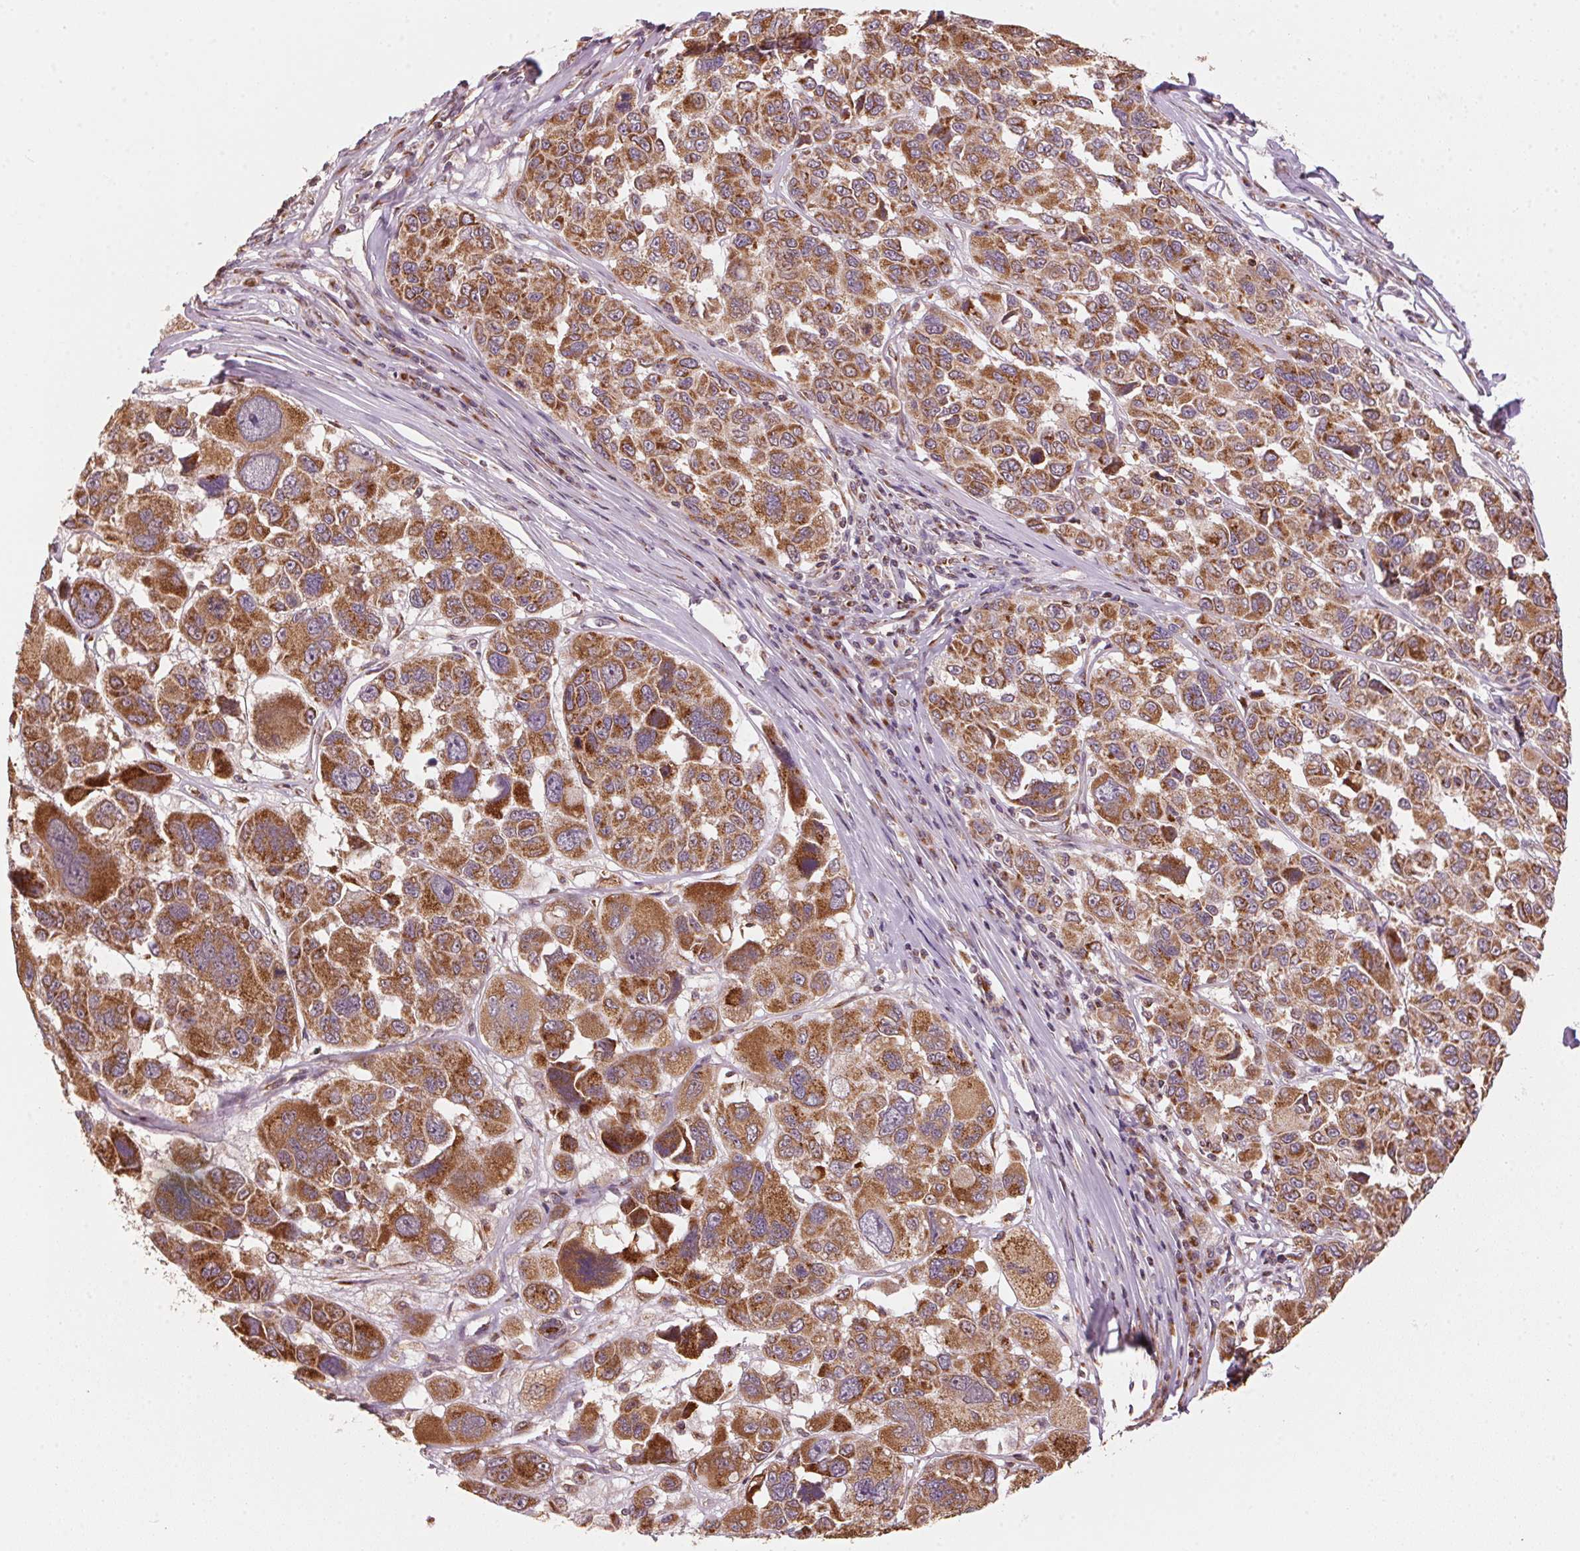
{"staining": {"intensity": "strong", "quantity": ">75%", "location": "cytoplasmic/membranous"}, "tissue": "melanoma", "cell_type": "Tumor cells", "image_type": "cancer", "snomed": [{"axis": "morphology", "description": "Malignant melanoma, NOS"}, {"axis": "topography", "description": "Skin"}], "caption": "An immunohistochemistry (IHC) image of neoplastic tissue is shown. Protein staining in brown labels strong cytoplasmic/membranous positivity in malignant melanoma within tumor cells. (DAB (3,3'-diaminobenzidine) = brown stain, brightfield microscopy at high magnification).", "gene": "TOMM70", "patient": {"sex": "female", "age": 66}}